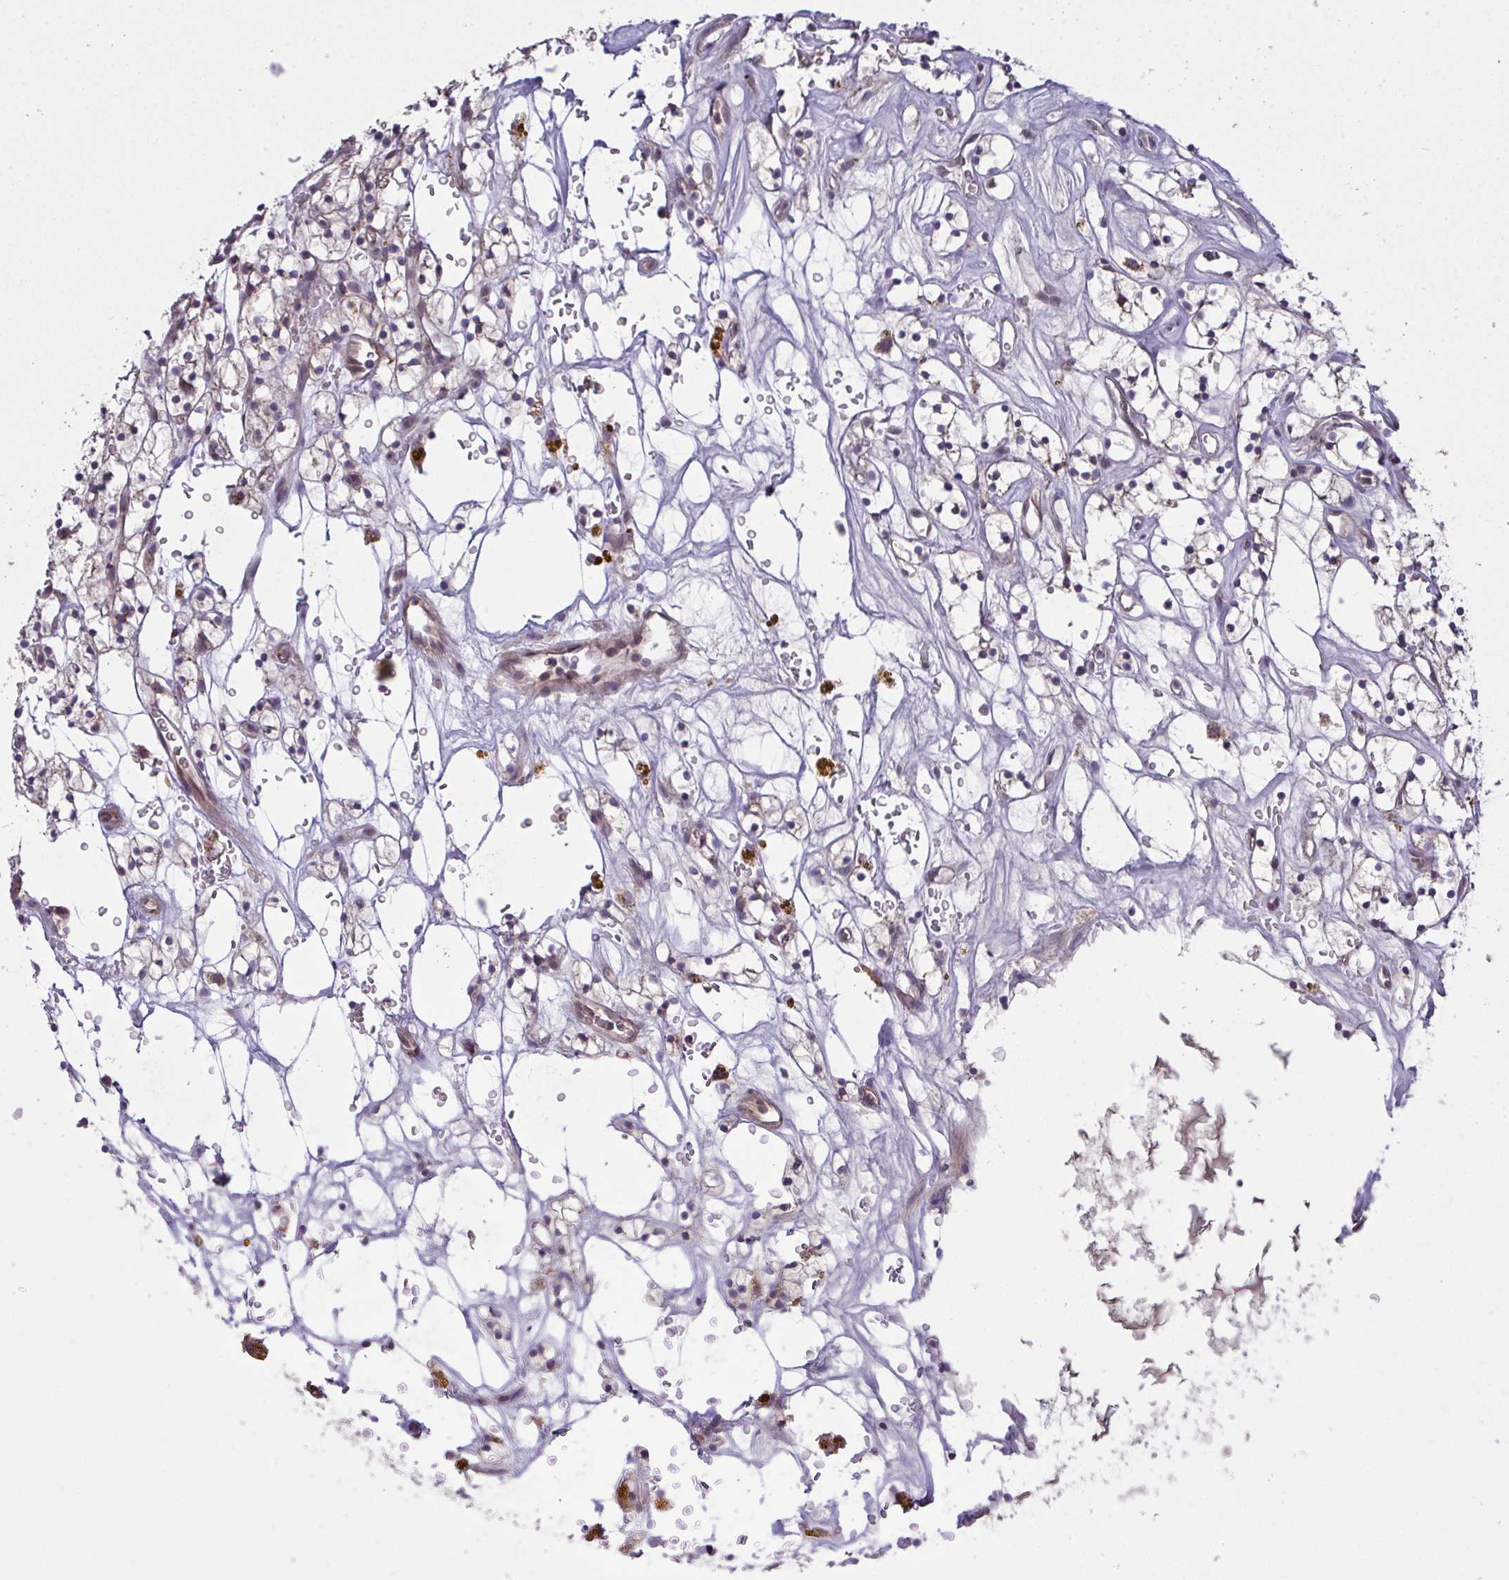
{"staining": {"intensity": "negative", "quantity": "none", "location": "none"}, "tissue": "renal cancer", "cell_type": "Tumor cells", "image_type": "cancer", "snomed": [{"axis": "morphology", "description": "Adenocarcinoma, NOS"}, {"axis": "topography", "description": "Kidney"}], "caption": "An immunohistochemistry micrograph of renal adenocarcinoma is shown. There is no staining in tumor cells of renal adenocarcinoma.", "gene": "PPM1H", "patient": {"sex": "female", "age": 64}}